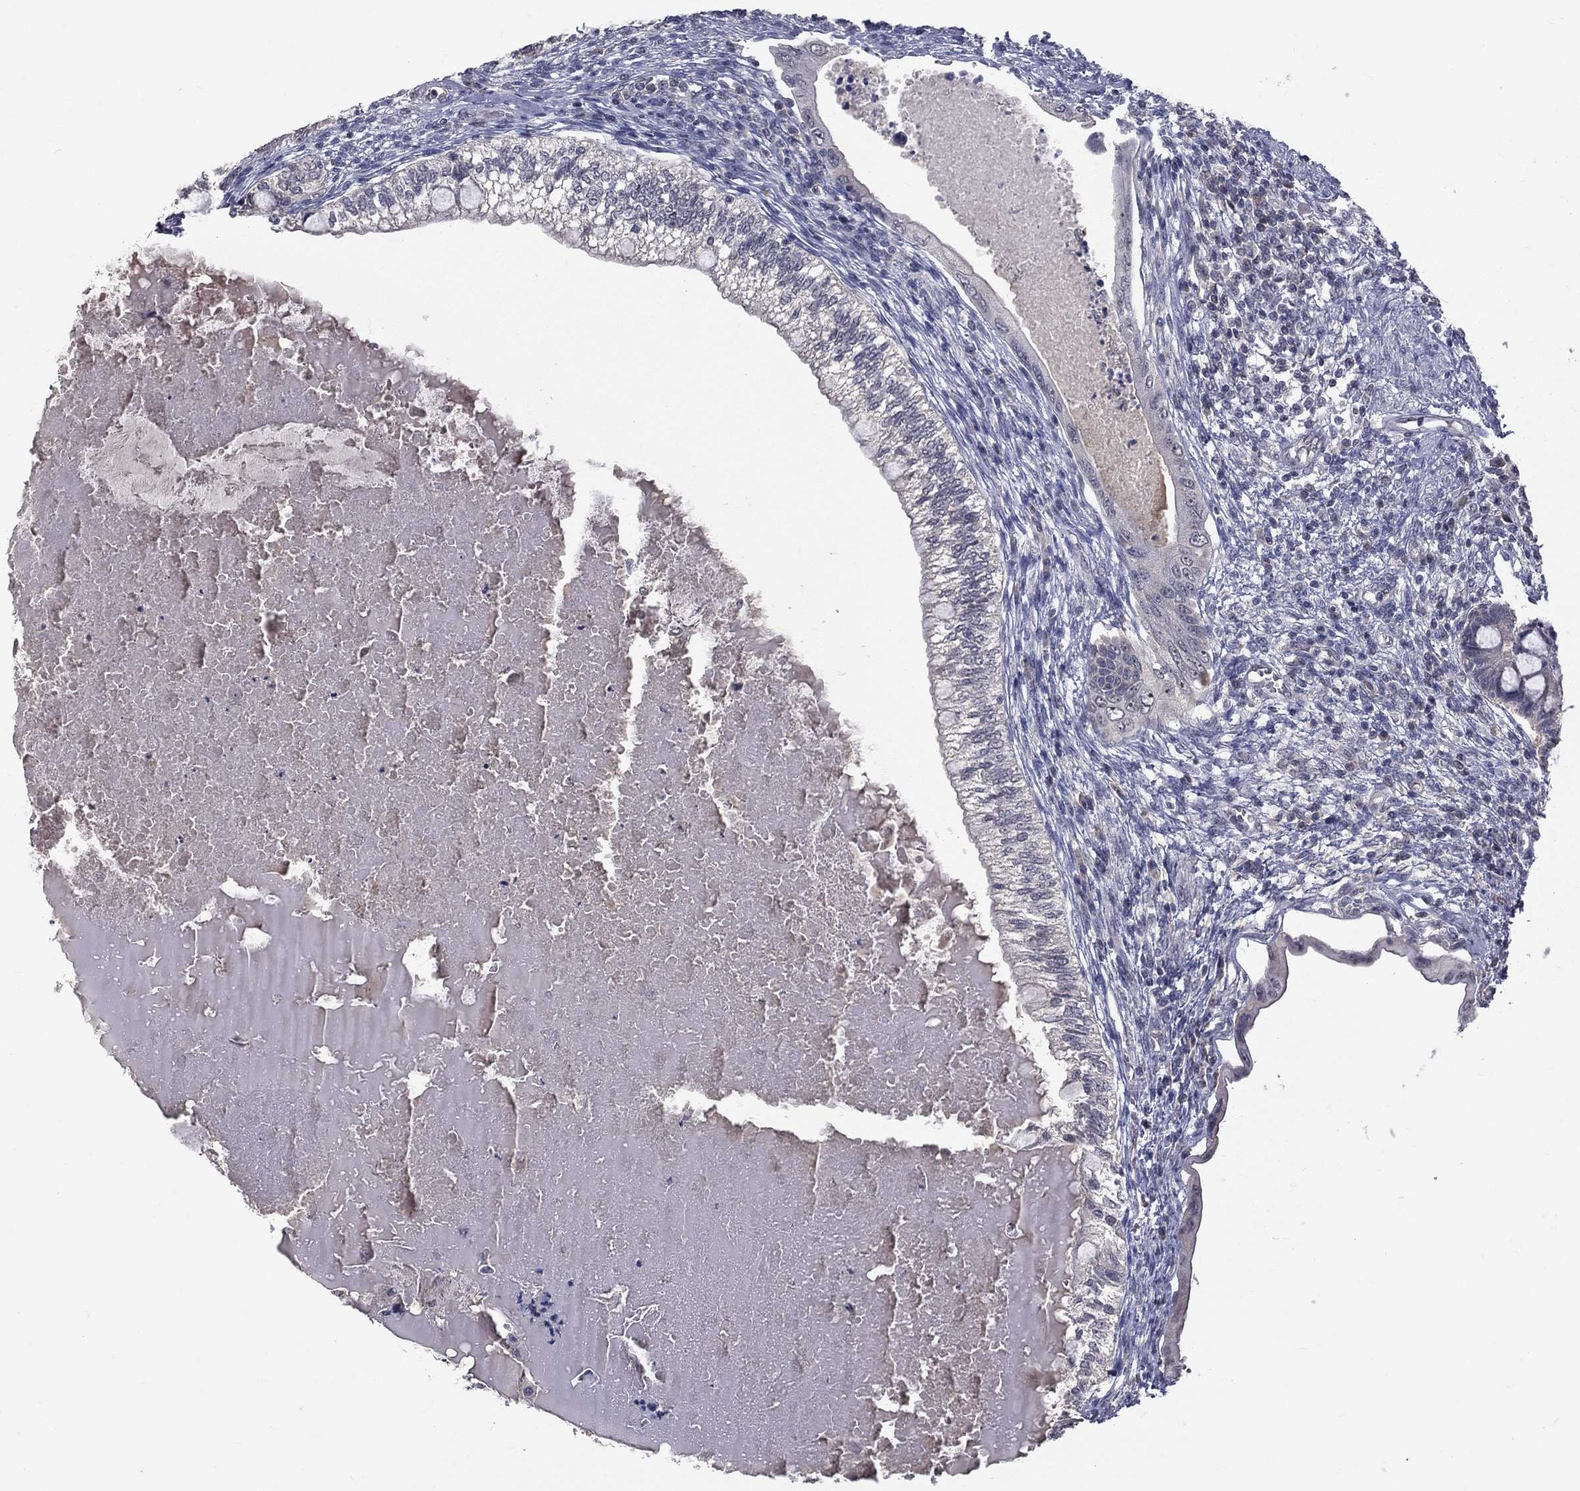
{"staining": {"intensity": "negative", "quantity": "none", "location": "none"}, "tissue": "testis cancer", "cell_type": "Tumor cells", "image_type": "cancer", "snomed": [{"axis": "morphology", "description": "Seminoma, NOS"}, {"axis": "morphology", "description": "Carcinoma, Embryonal, NOS"}, {"axis": "topography", "description": "Testis"}], "caption": "There is no significant positivity in tumor cells of testis cancer.", "gene": "DSG4", "patient": {"sex": "male", "age": 41}}